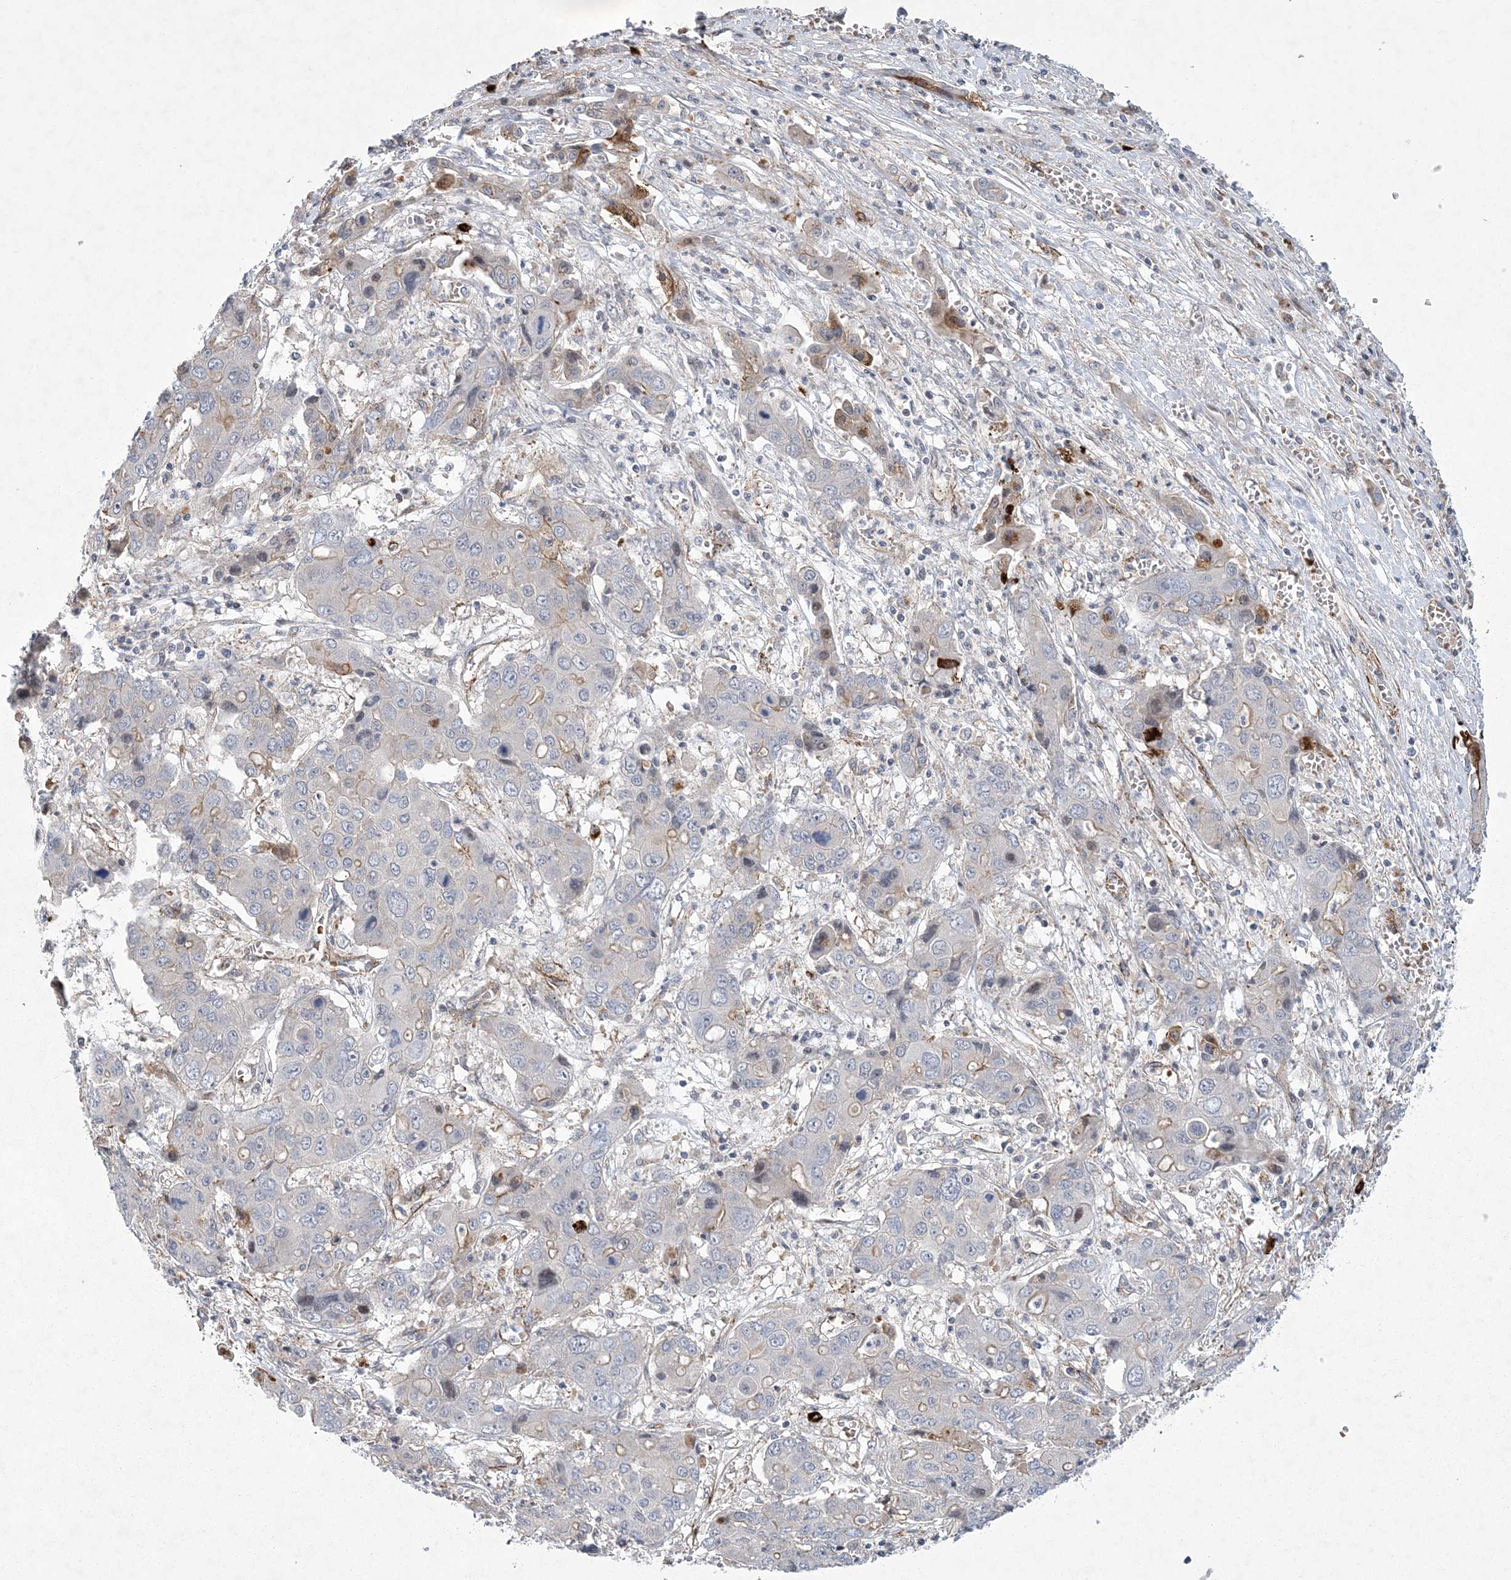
{"staining": {"intensity": "weak", "quantity": "<25%", "location": "cytoplasmic/membranous"}, "tissue": "liver cancer", "cell_type": "Tumor cells", "image_type": "cancer", "snomed": [{"axis": "morphology", "description": "Cholangiocarcinoma"}, {"axis": "topography", "description": "Liver"}], "caption": "Immunohistochemistry (IHC) image of neoplastic tissue: liver cancer stained with DAB (3,3'-diaminobenzidine) shows no significant protein expression in tumor cells. (Brightfield microscopy of DAB immunohistochemistry (IHC) at high magnification).", "gene": "CALN1", "patient": {"sex": "male", "age": 67}}